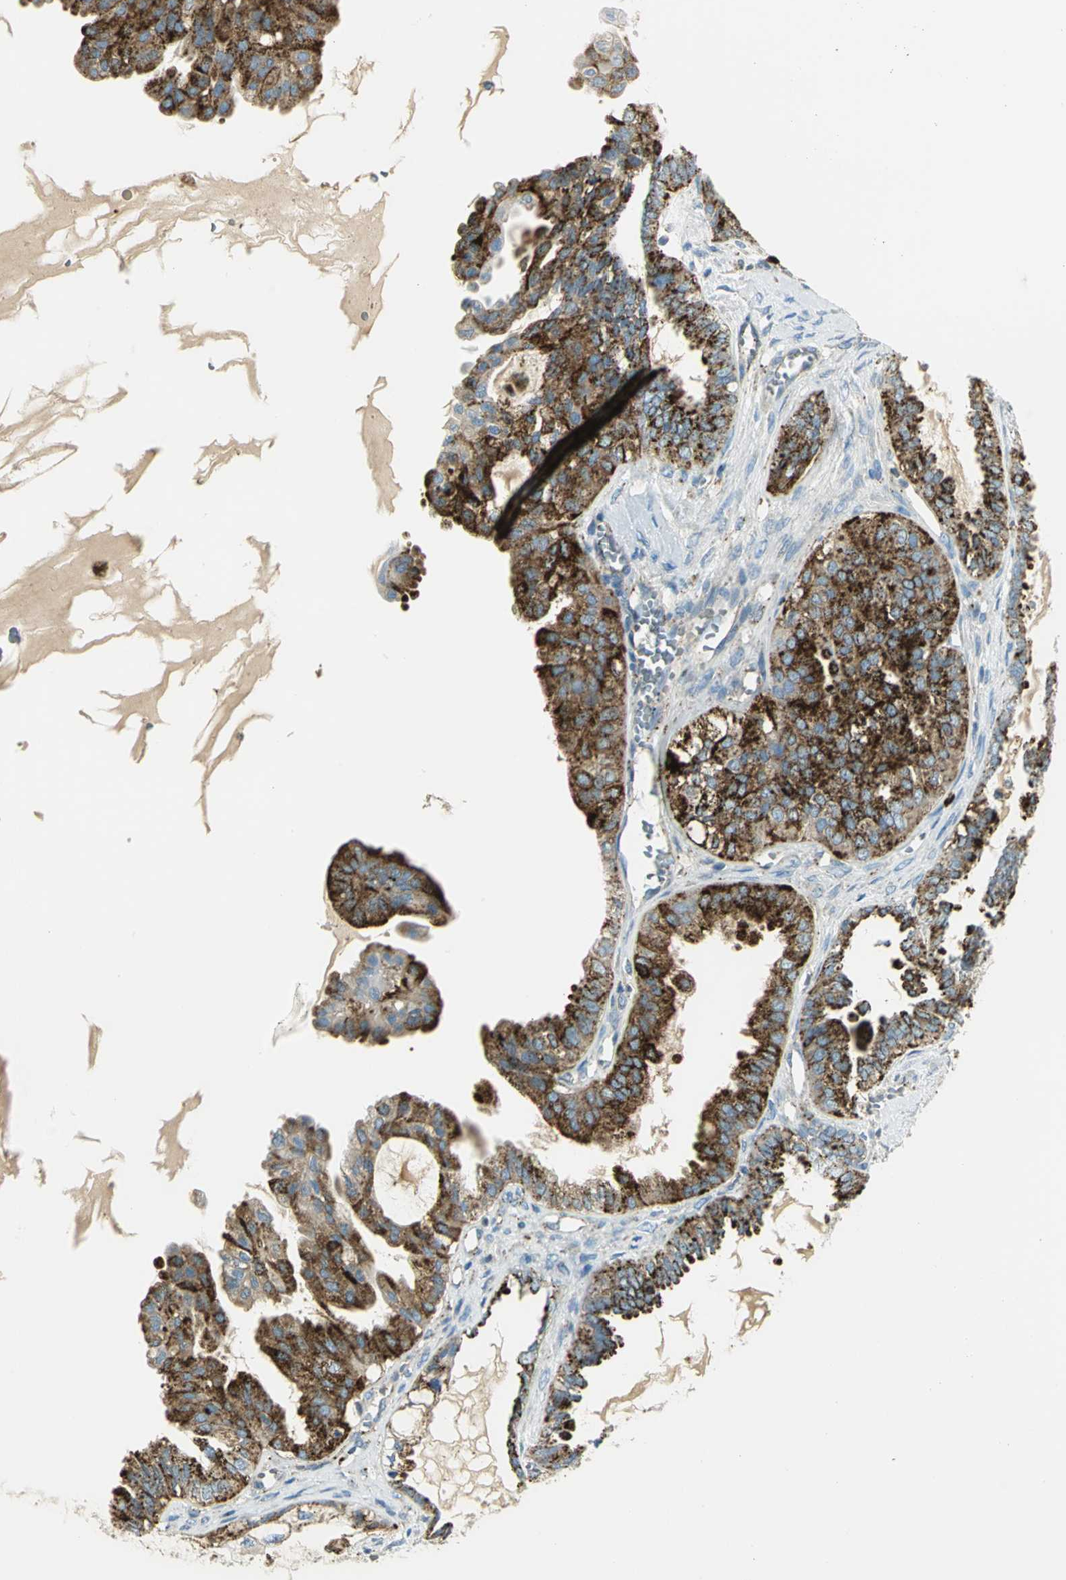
{"staining": {"intensity": "strong", "quantity": ">75%", "location": "cytoplasmic/membranous"}, "tissue": "ovarian cancer", "cell_type": "Tumor cells", "image_type": "cancer", "snomed": [{"axis": "morphology", "description": "Carcinoma, NOS"}, {"axis": "morphology", "description": "Carcinoma, endometroid"}, {"axis": "topography", "description": "Ovary"}], "caption": "Carcinoma (ovarian) tissue displays strong cytoplasmic/membranous positivity in about >75% of tumor cells", "gene": "ARSA", "patient": {"sex": "female", "age": 50}}